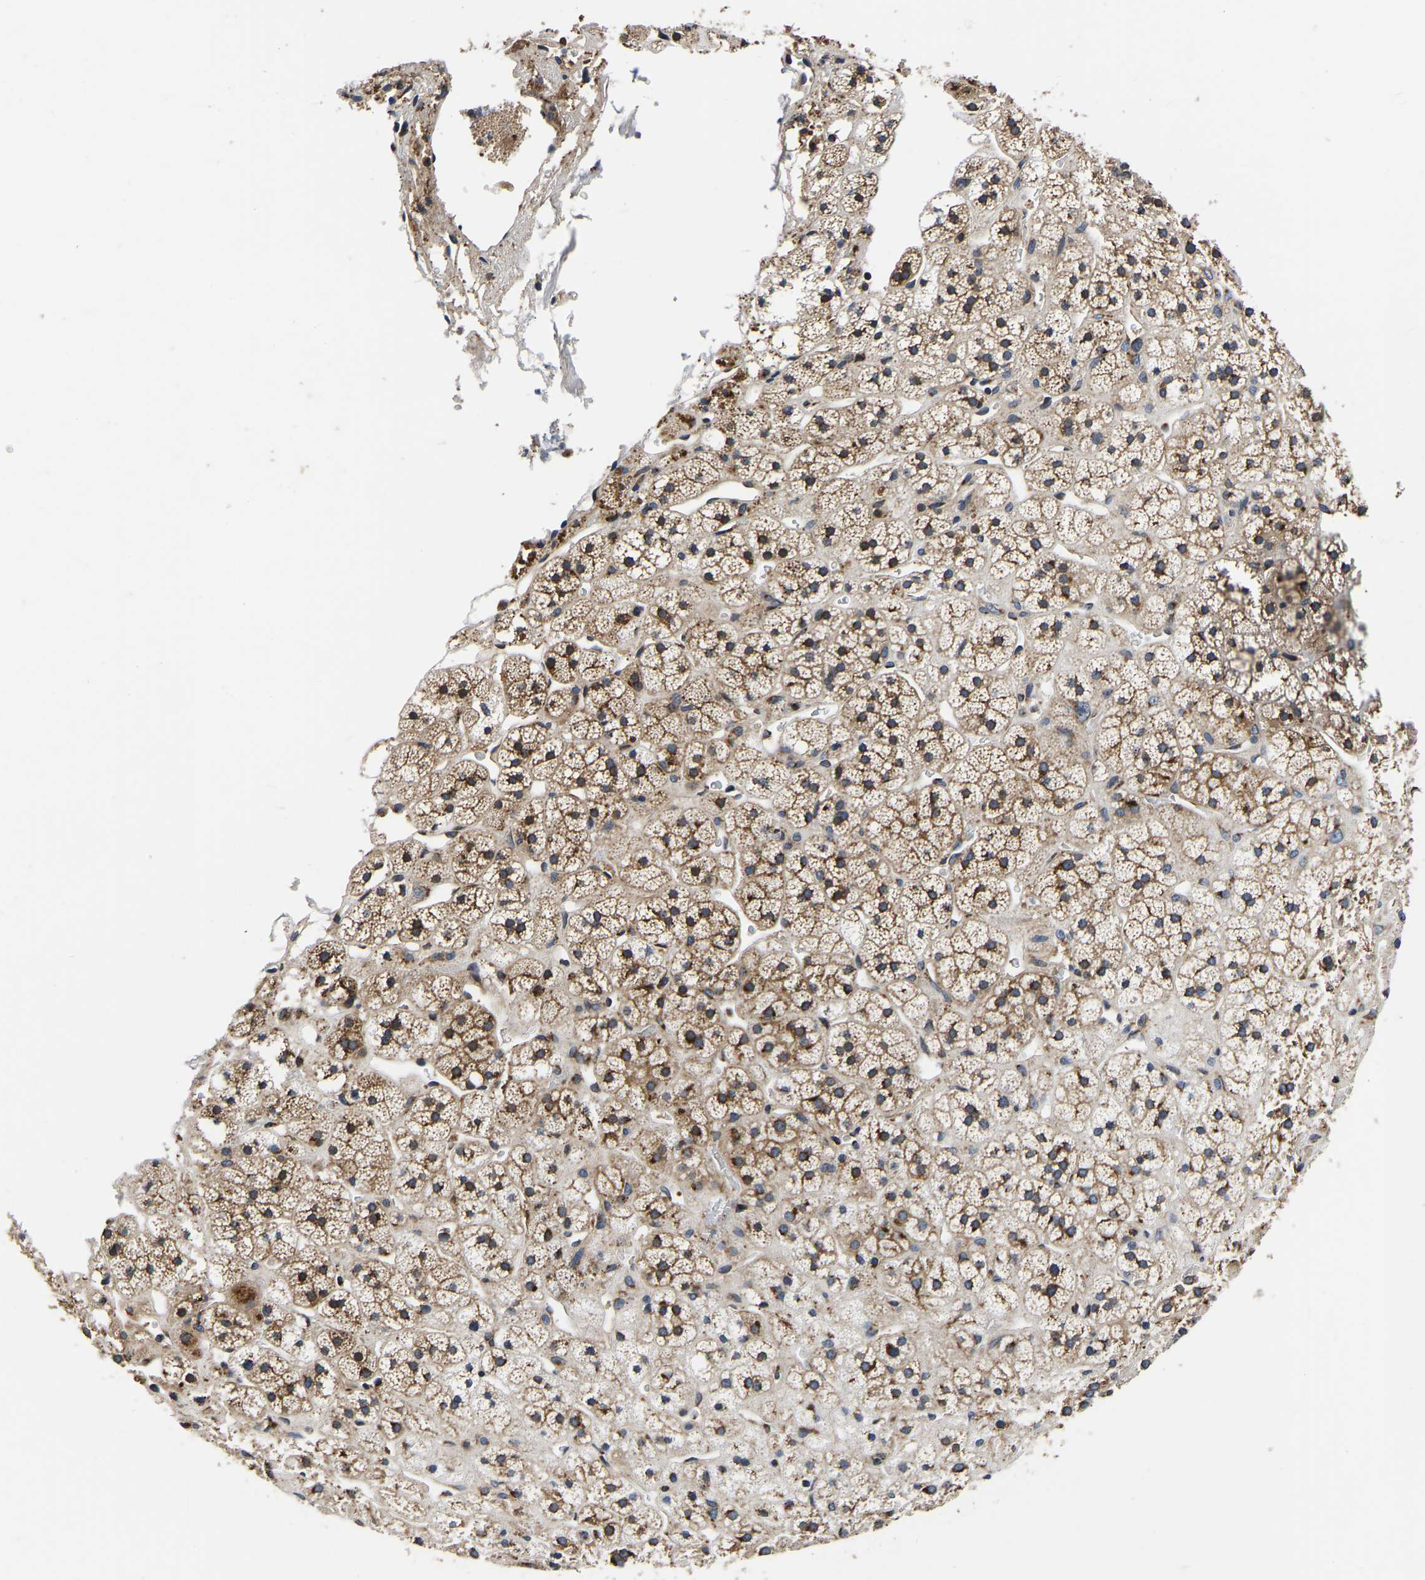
{"staining": {"intensity": "moderate", "quantity": ">75%", "location": "cytoplasmic/membranous"}, "tissue": "adrenal gland", "cell_type": "Glandular cells", "image_type": "normal", "snomed": [{"axis": "morphology", "description": "Normal tissue, NOS"}, {"axis": "topography", "description": "Adrenal gland"}], "caption": "This image displays normal adrenal gland stained with immunohistochemistry to label a protein in brown. The cytoplasmic/membranous of glandular cells show moderate positivity for the protein. Nuclei are counter-stained blue.", "gene": "RABAC1", "patient": {"sex": "male", "age": 56}}